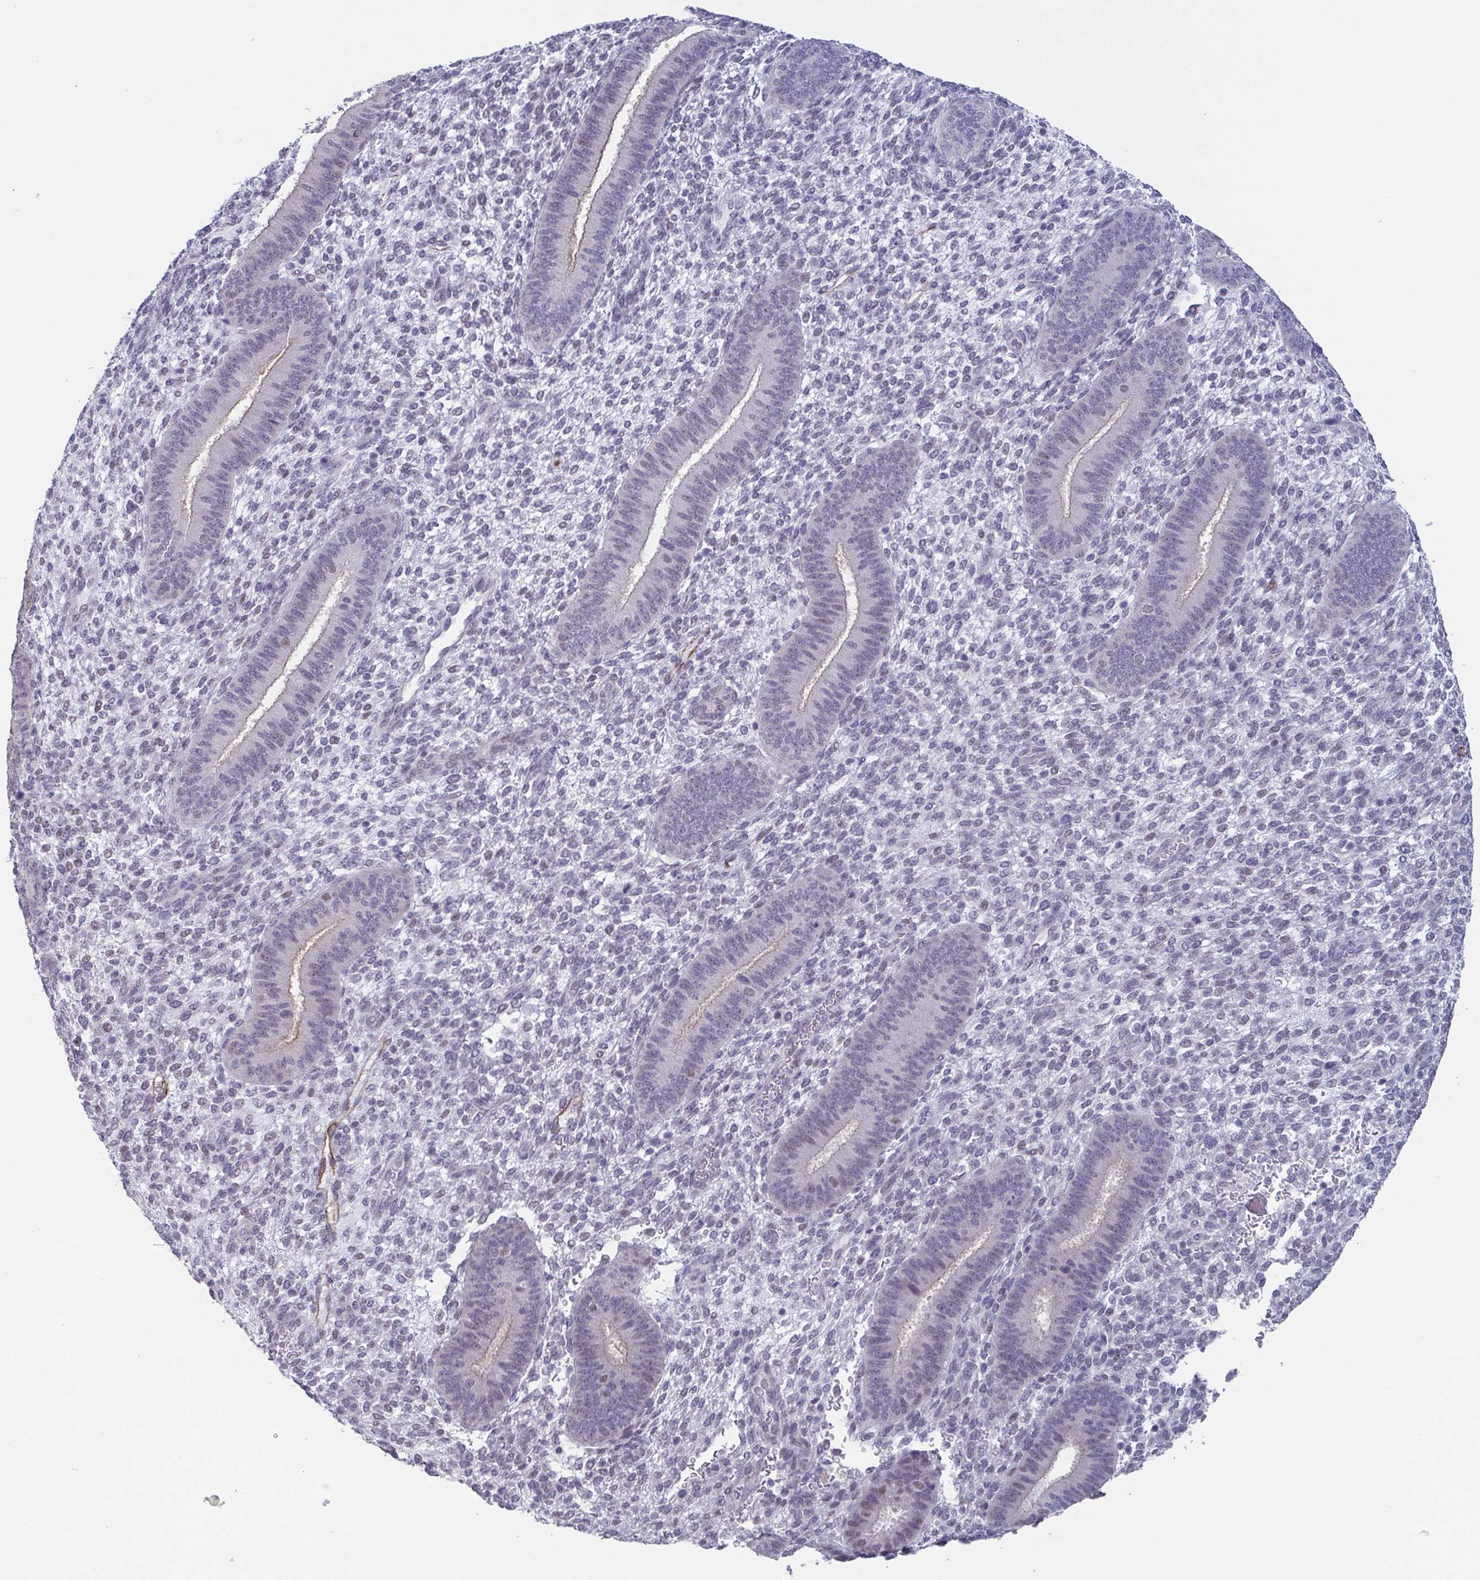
{"staining": {"intensity": "negative", "quantity": "none", "location": "none"}, "tissue": "endometrium", "cell_type": "Cells in endometrial stroma", "image_type": "normal", "snomed": [{"axis": "morphology", "description": "Normal tissue, NOS"}, {"axis": "topography", "description": "Endometrium"}], "caption": "The image reveals no significant staining in cells in endometrial stroma of endometrium.", "gene": "TMEM92", "patient": {"sex": "female", "age": 39}}